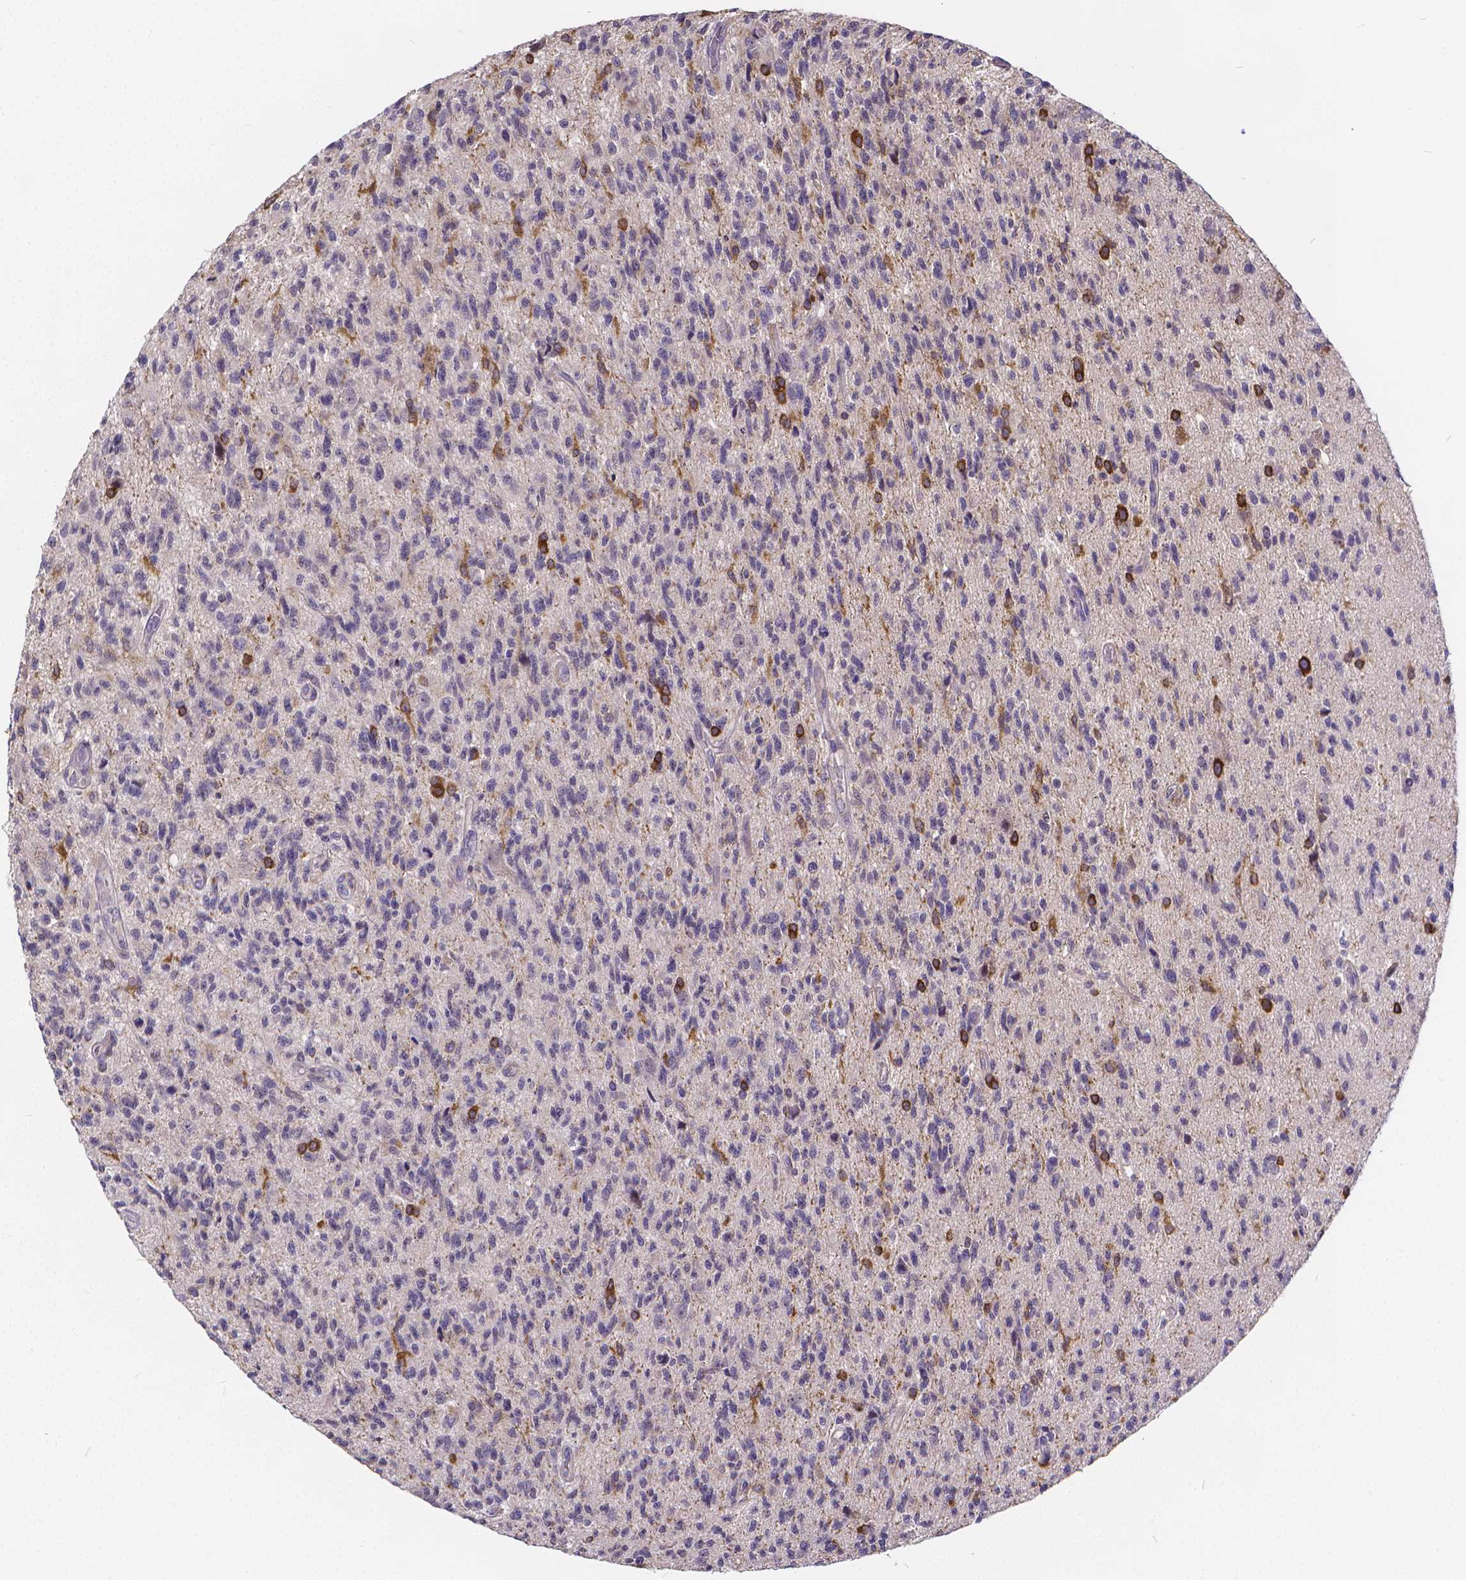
{"staining": {"intensity": "strong", "quantity": "<25%", "location": "cytoplasmic/membranous"}, "tissue": "glioma", "cell_type": "Tumor cells", "image_type": "cancer", "snomed": [{"axis": "morphology", "description": "Glioma, malignant, High grade"}, {"axis": "topography", "description": "Brain"}], "caption": "Protein analysis of glioma tissue shows strong cytoplasmic/membranous positivity in approximately <25% of tumor cells. (brown staining indicates protein expression, while blue staining denotes nuclei).", "gene": "GLRB", "patient": {"sex": "male", "age": 56}}